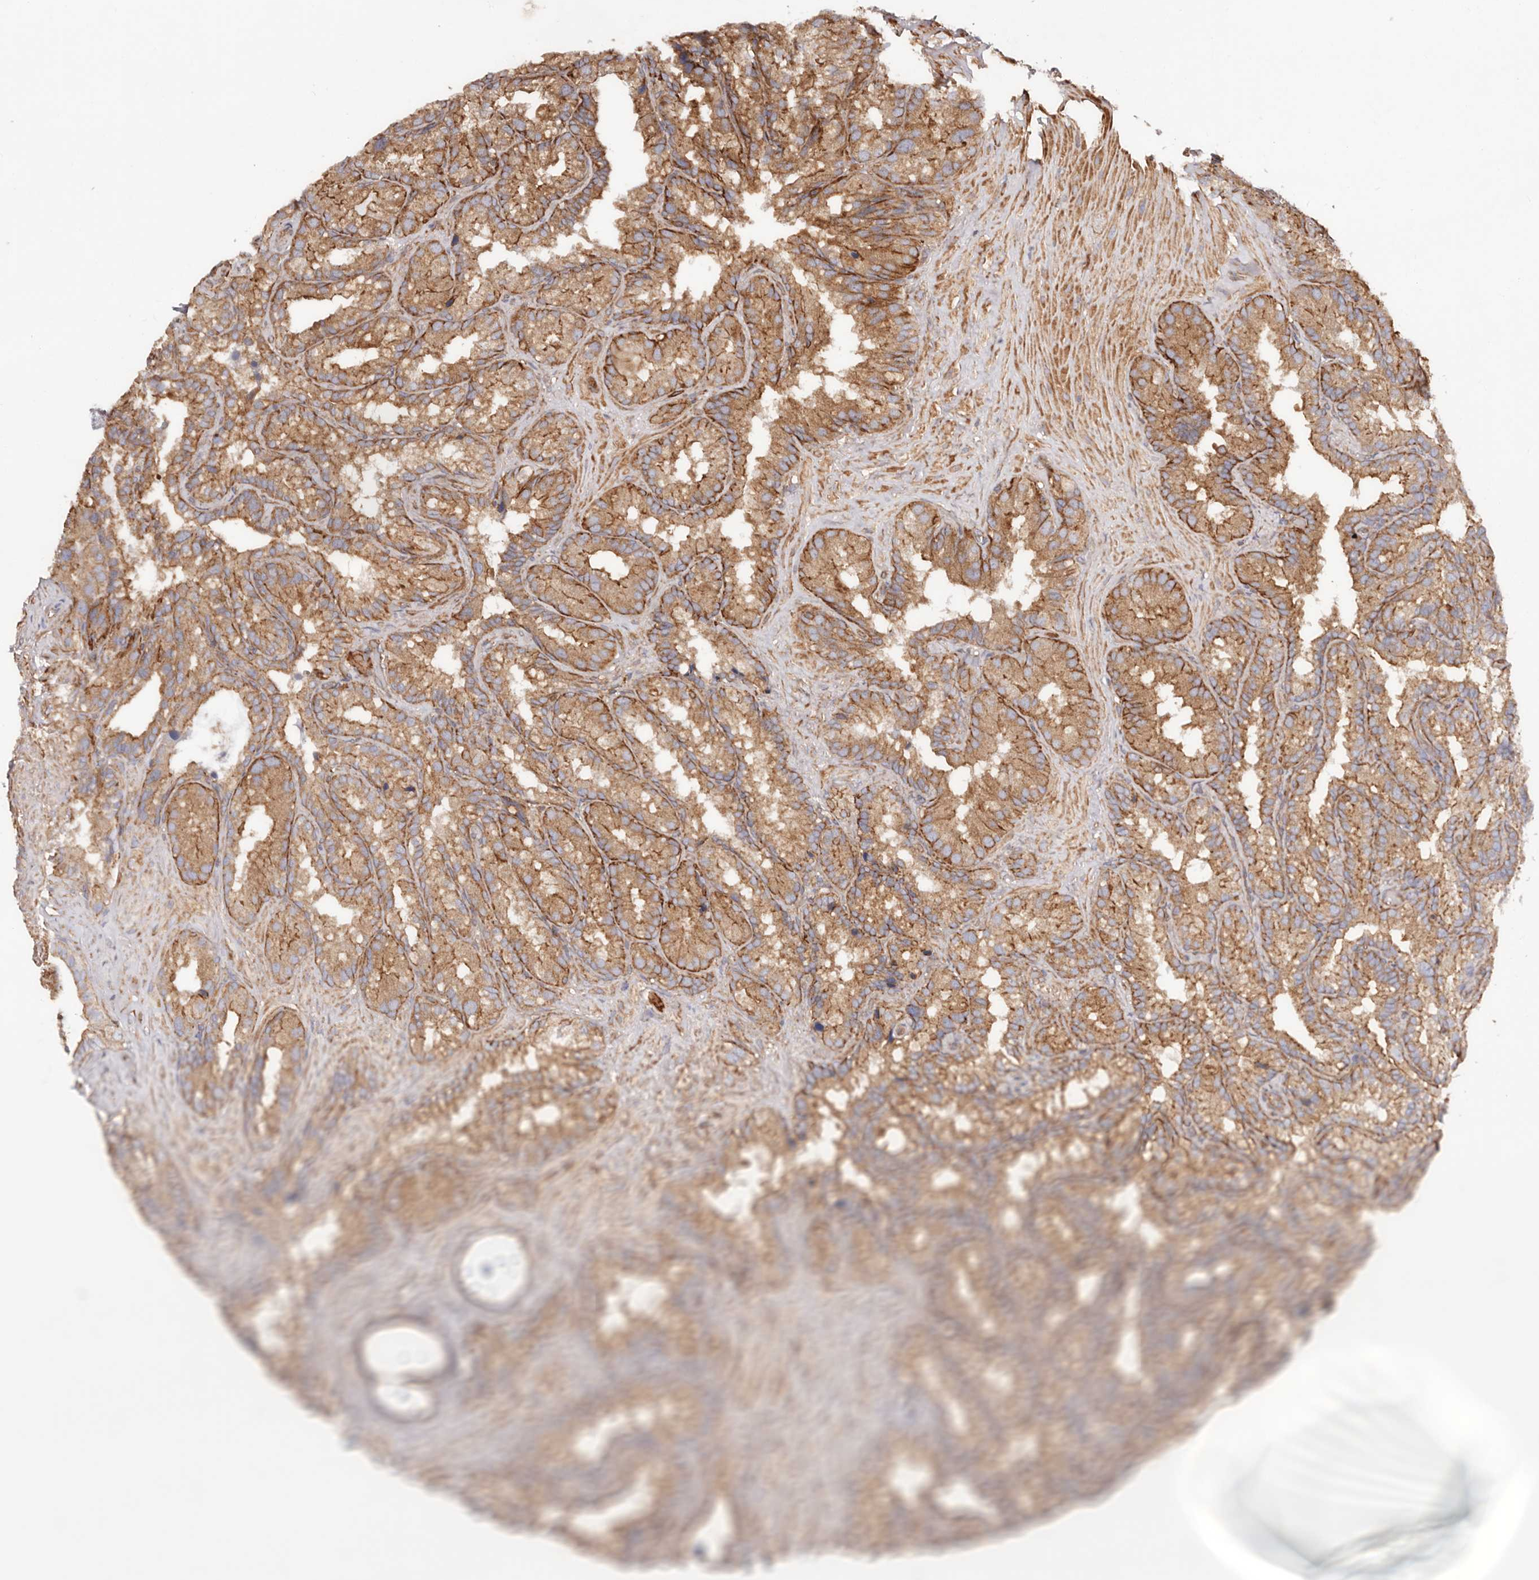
{"staining": {"intensity": "moderate", "quantity": ">75%", "location": "cytoplasmic/membranous"}, "tissue": "seminal vesicle", "cell_type": "Glandular cells", "image_type": "normal", "snomed": [{"axis": "morphology", "description": "Normal tissue, NOS"}, {"axis": "topography", "description": "Prostate"}, {"axis": "topography", "description": "Seminal veicle"}], "caption": "Immunohistochemical staining of benign human seminal vesicle displays moderate cytoplasmic/membranous protein expression in approximately >75% of glandular cells. (DAB (3,3'-diaminobenzidine) IHC with brightfield microscopy, high magnification).", "gene": "PTPN22", "patient": {"sex": "male", "age": 68}}